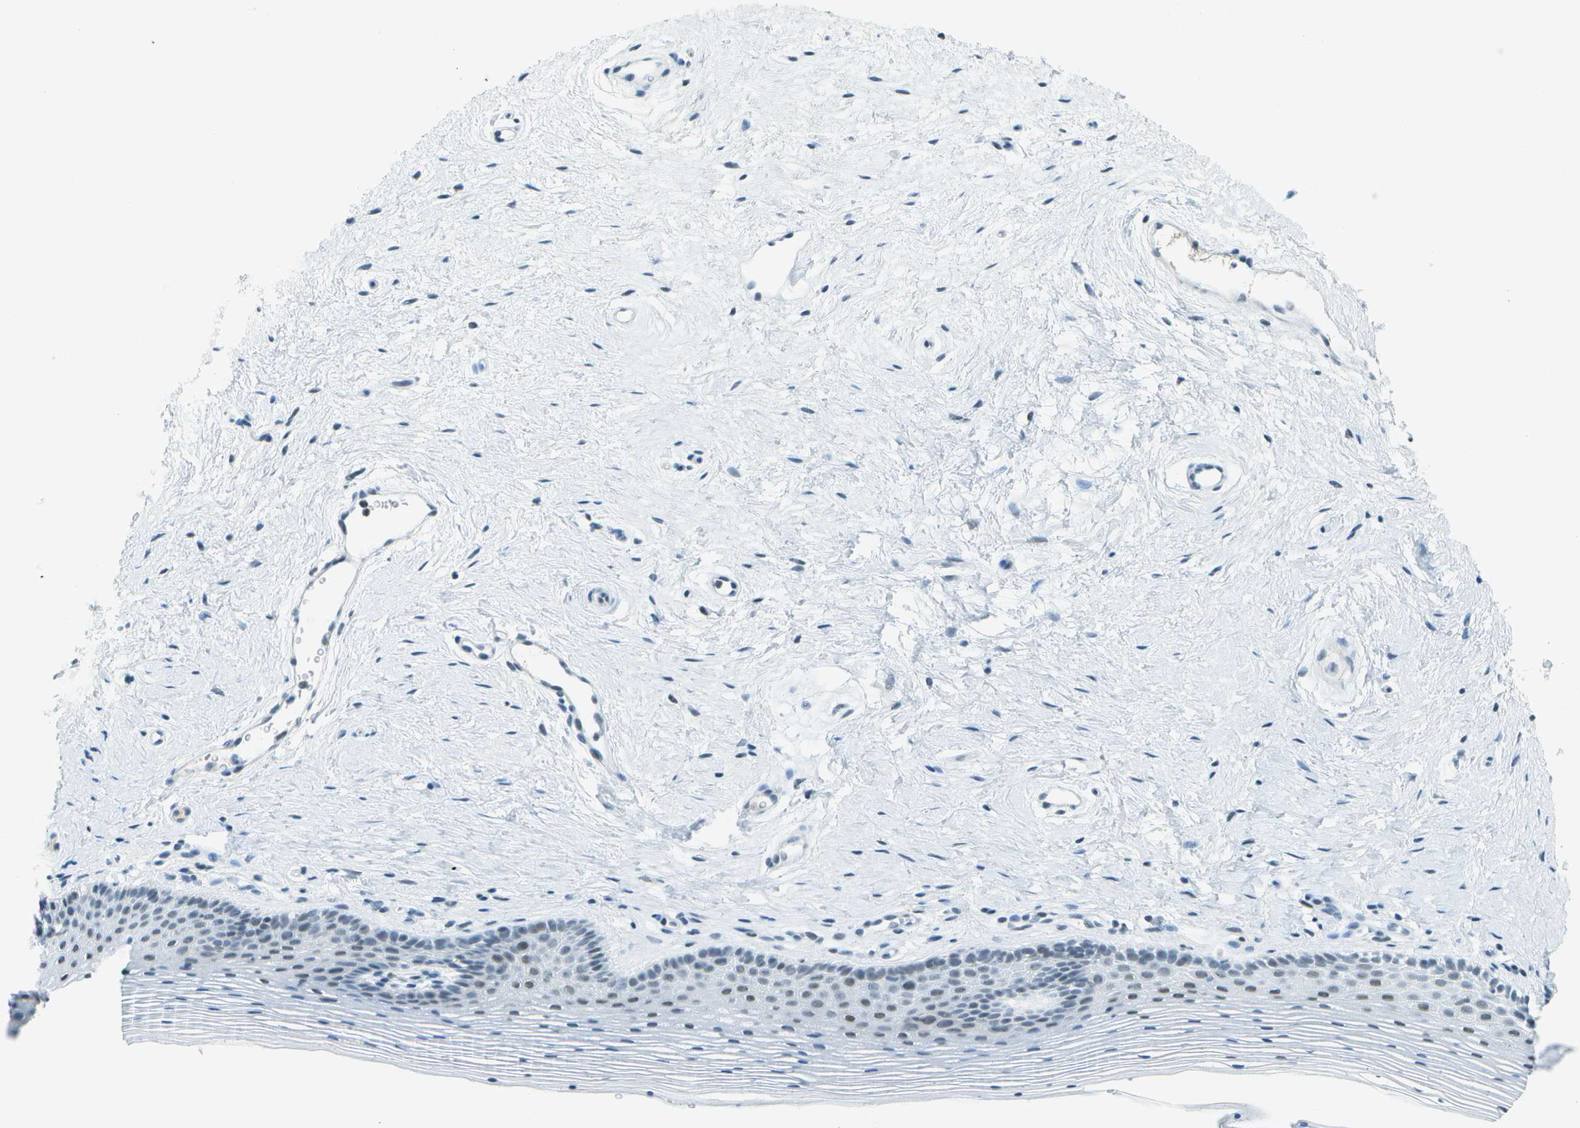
{"staining": {"intensity": "weak", "quantity": "25%-75%", "location": "nuclear"}, "tissue": "vagina", "cell_type": "Squamous epithelial cells", "image_type": "normal", "snomed": [{"axis": "morphology", "description": "Normal tissue, NOS"}, {"axis": "topography", "description": "Vagina"}], "caption": "An image showing weak nuclear expression in about 25%-75% of squamous epithelial cells in unremarkable vagina, as visualized by brown immunohistochemical staining.", "gene": "NEK11", "patient": {"sex": "female", "age": 32}}